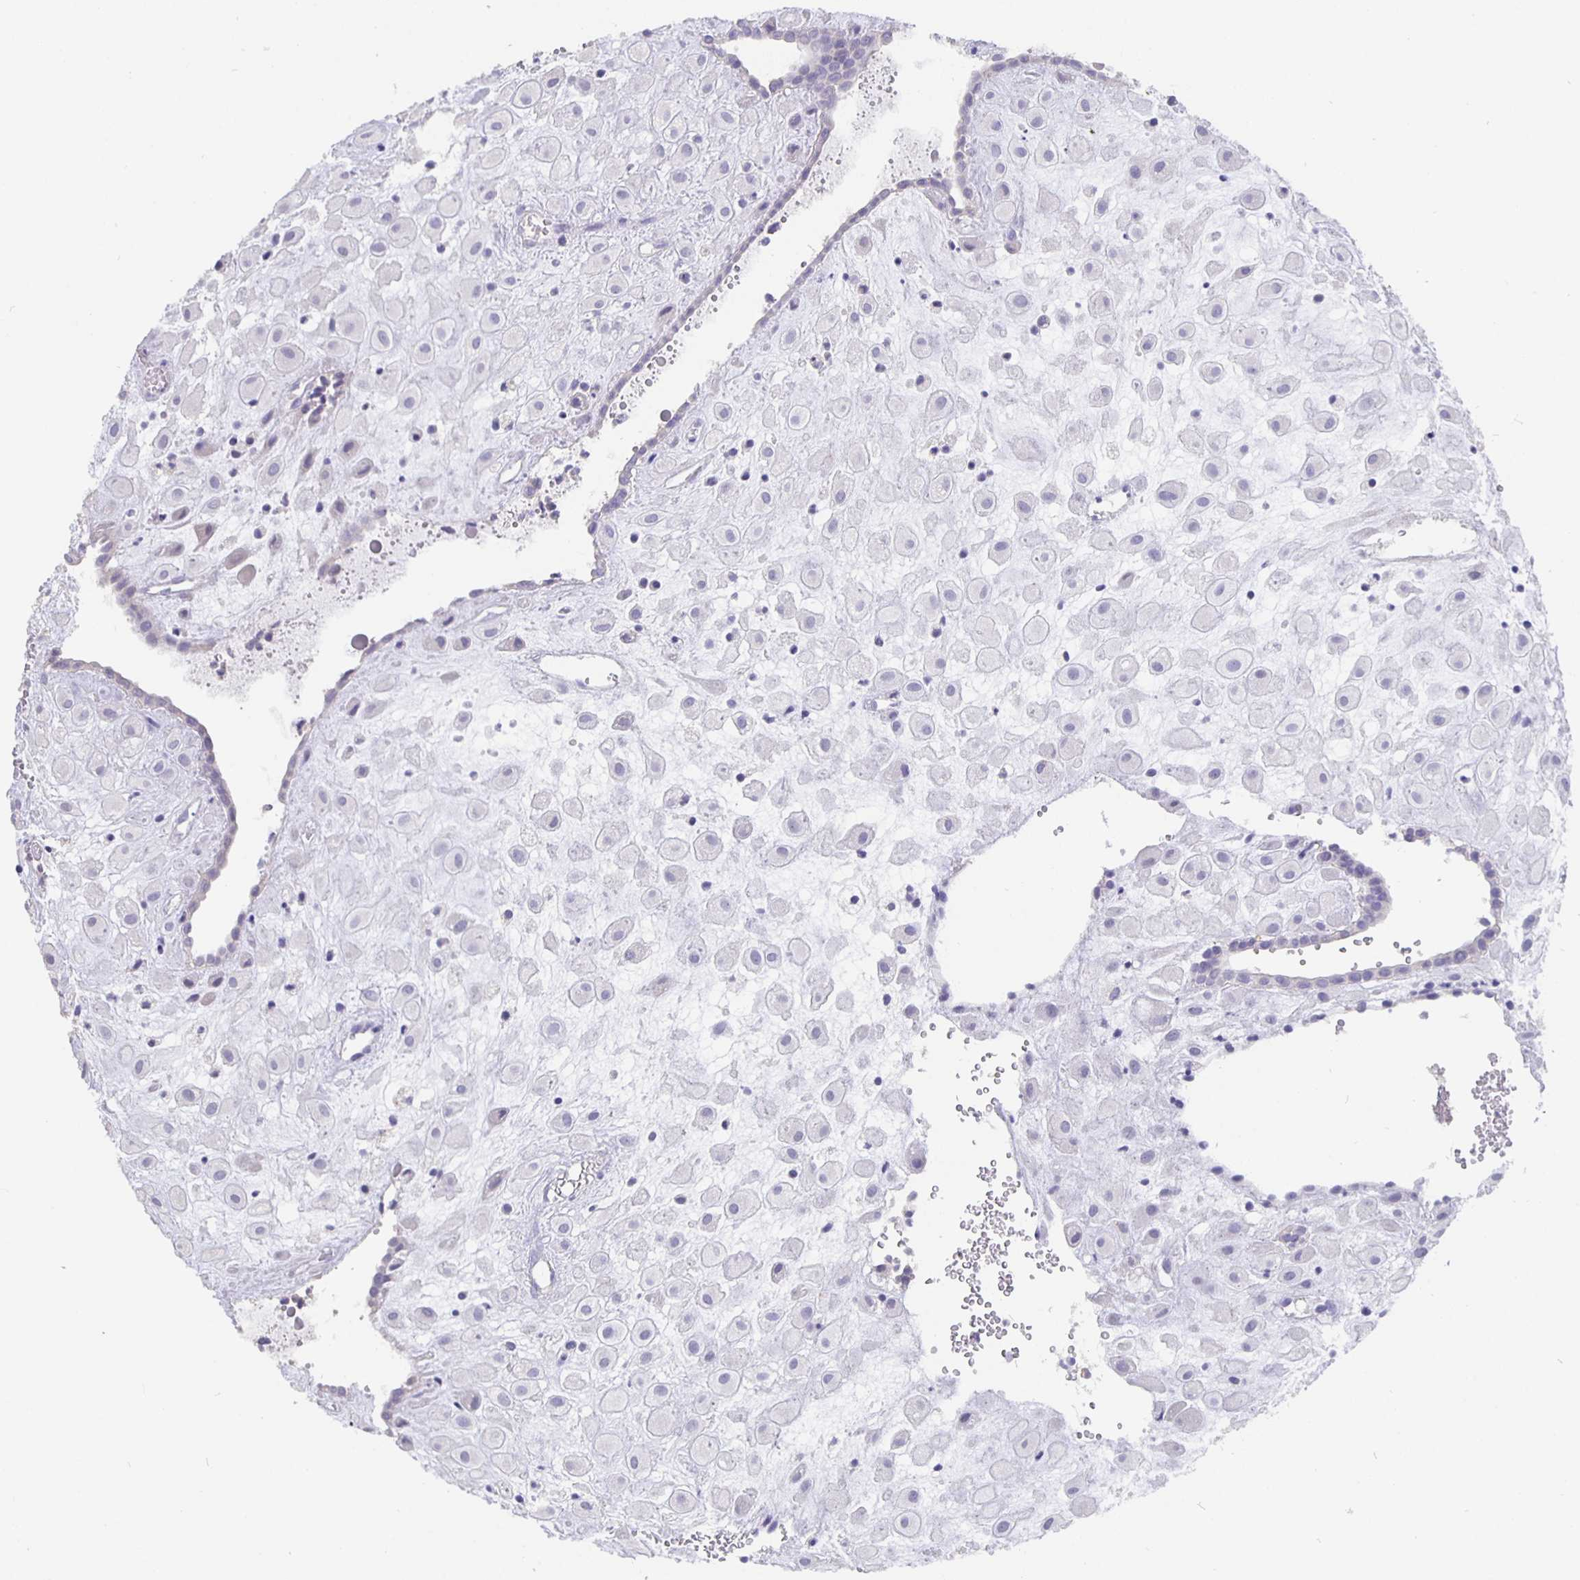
{"staining": {"intensity": "negative", "quantity": "none", "location": "none"}, "tissue": "placenta", "cell_type": "Decidual cells", "image_type": "normal", "snomed": [{"axis": "morphology", "description": "Normal tissue, NOS"}, {"axis": "topography", "description": "Placenta"}], "caption": "There is no significant expression in decidual cells of placenta. Brightfield microscopy of immunohistochemistry stained with DAB (3,3'-diaminobenzidine) (brown) and hematoxylin (blue), captured at high magnification.", "gene": "CFAP74", "patient": {"sex": "female", "age": 24}}